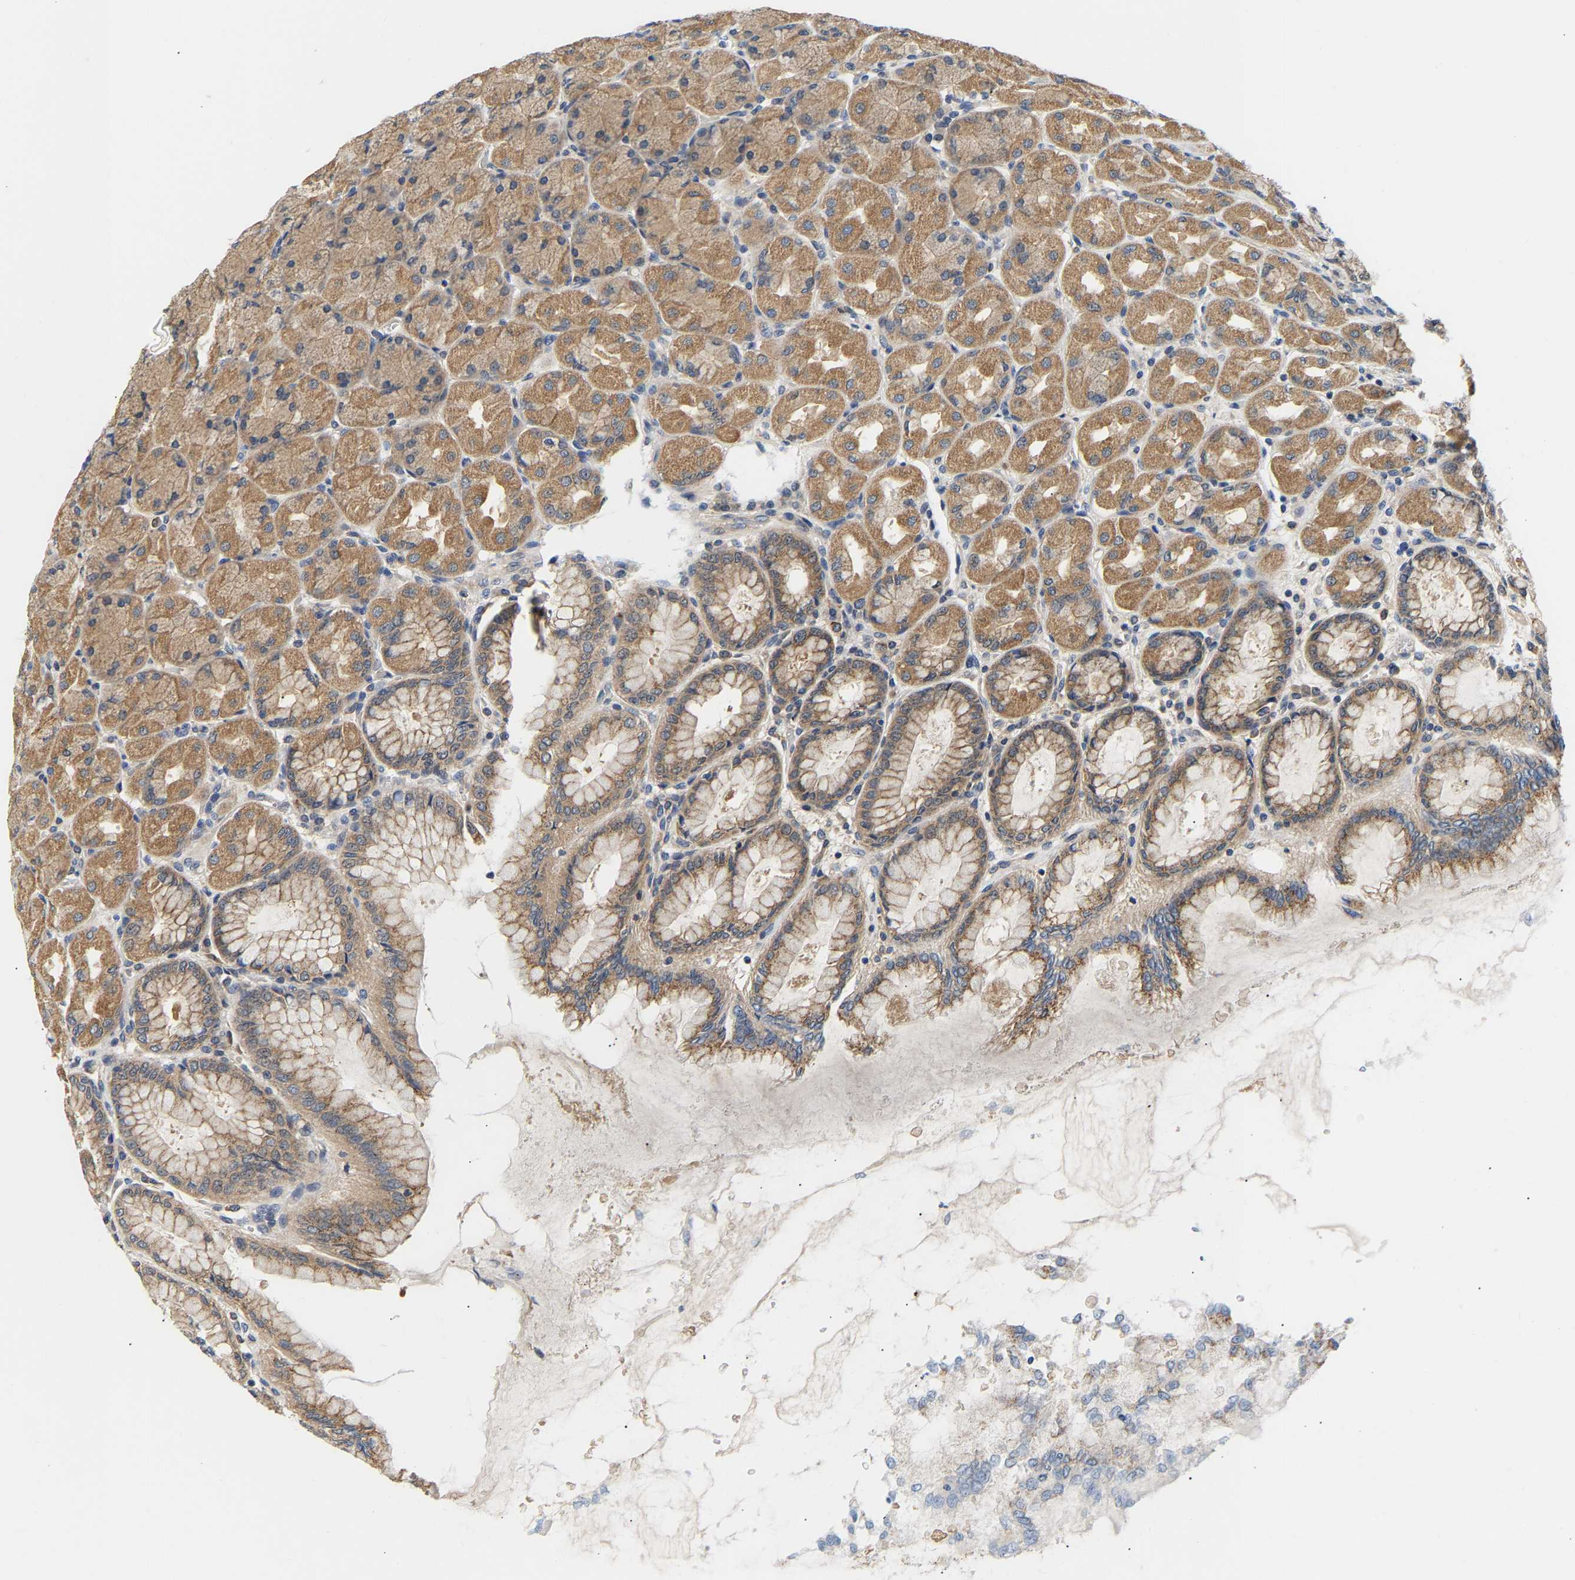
{"staining": {"intensity": "moderate", "quantity": ">75%", "location": "cytoplasmic/membranous"}, "tissue": "stomach", "cell_type": "Glandular cells", "image_type": "normal", "snomed": [{"axis": "morphology", "description": "Normal tissue, NOS"}, {"axis": "topography", "description": "Stomach, upper"}], "caption": "IHC image of benign stomach: human stomach stained using IHC demonstrates medium levels of moderate protein expression localized specifically in the cytoplasmic/membranous of glandular cells, appearing as a cytoplasmic/membranous brown color.", "gene": "PPID", "patient": {"sex": "female", "age": 56}}